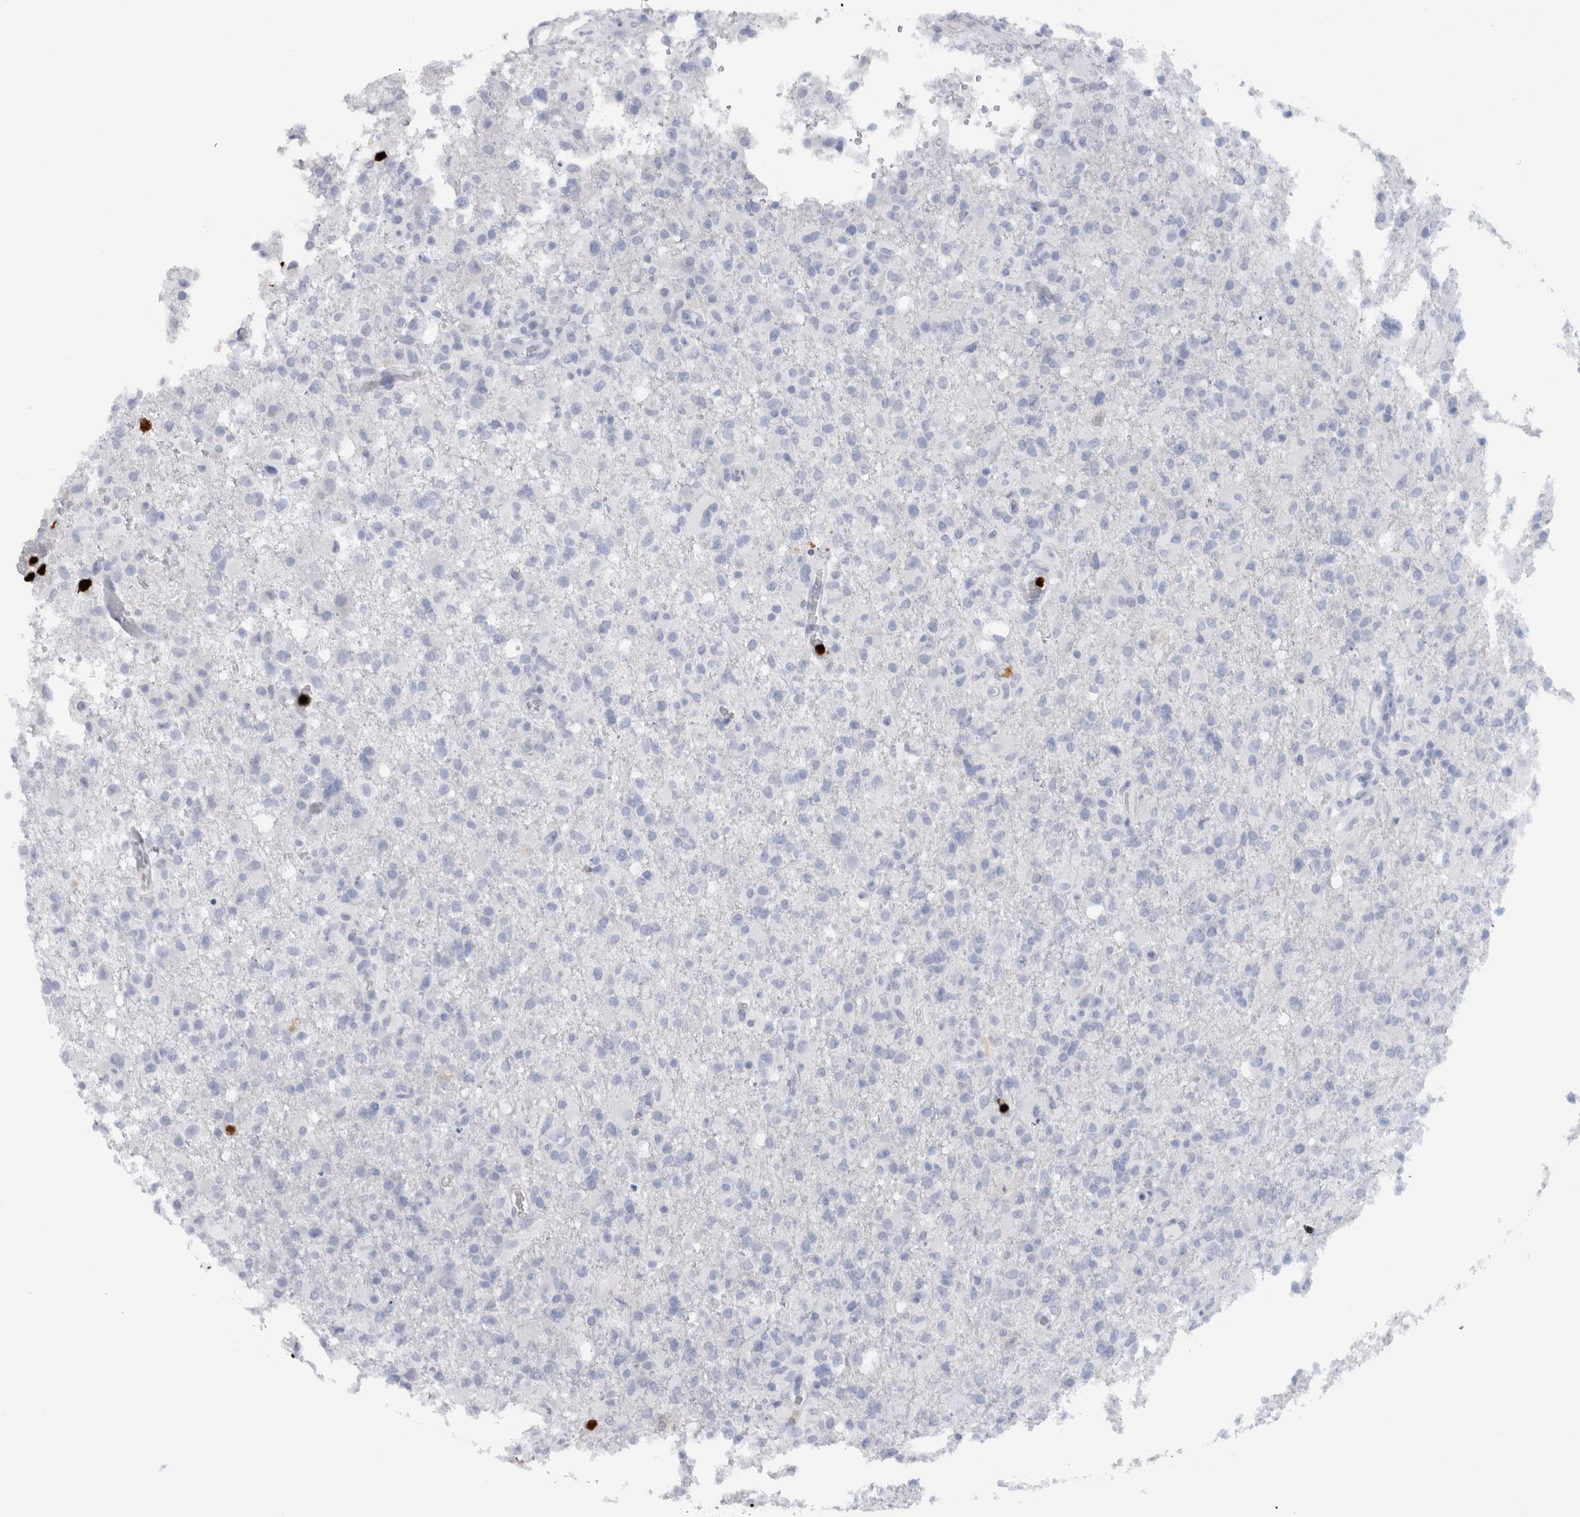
{"staining": {"intensity": "negative", "quantity": "none", "location": "none"}, "tissue": "glioma", "cell_type": "Tumor cells", "image_type": "cancer", "snomed": [{"axis": "morphology", "description": "Glioma, malignant, High grade"}, {"axis": "topography", "description": "Brain"}], "caption": "High power microscopy photomicrograph of an immunohistochemistry (IHC) photomicrograph of glioma, revealing no significant staining in tumor cells.", "gene": "S100A8", "patient": {"sex": "female", "age": 57}}